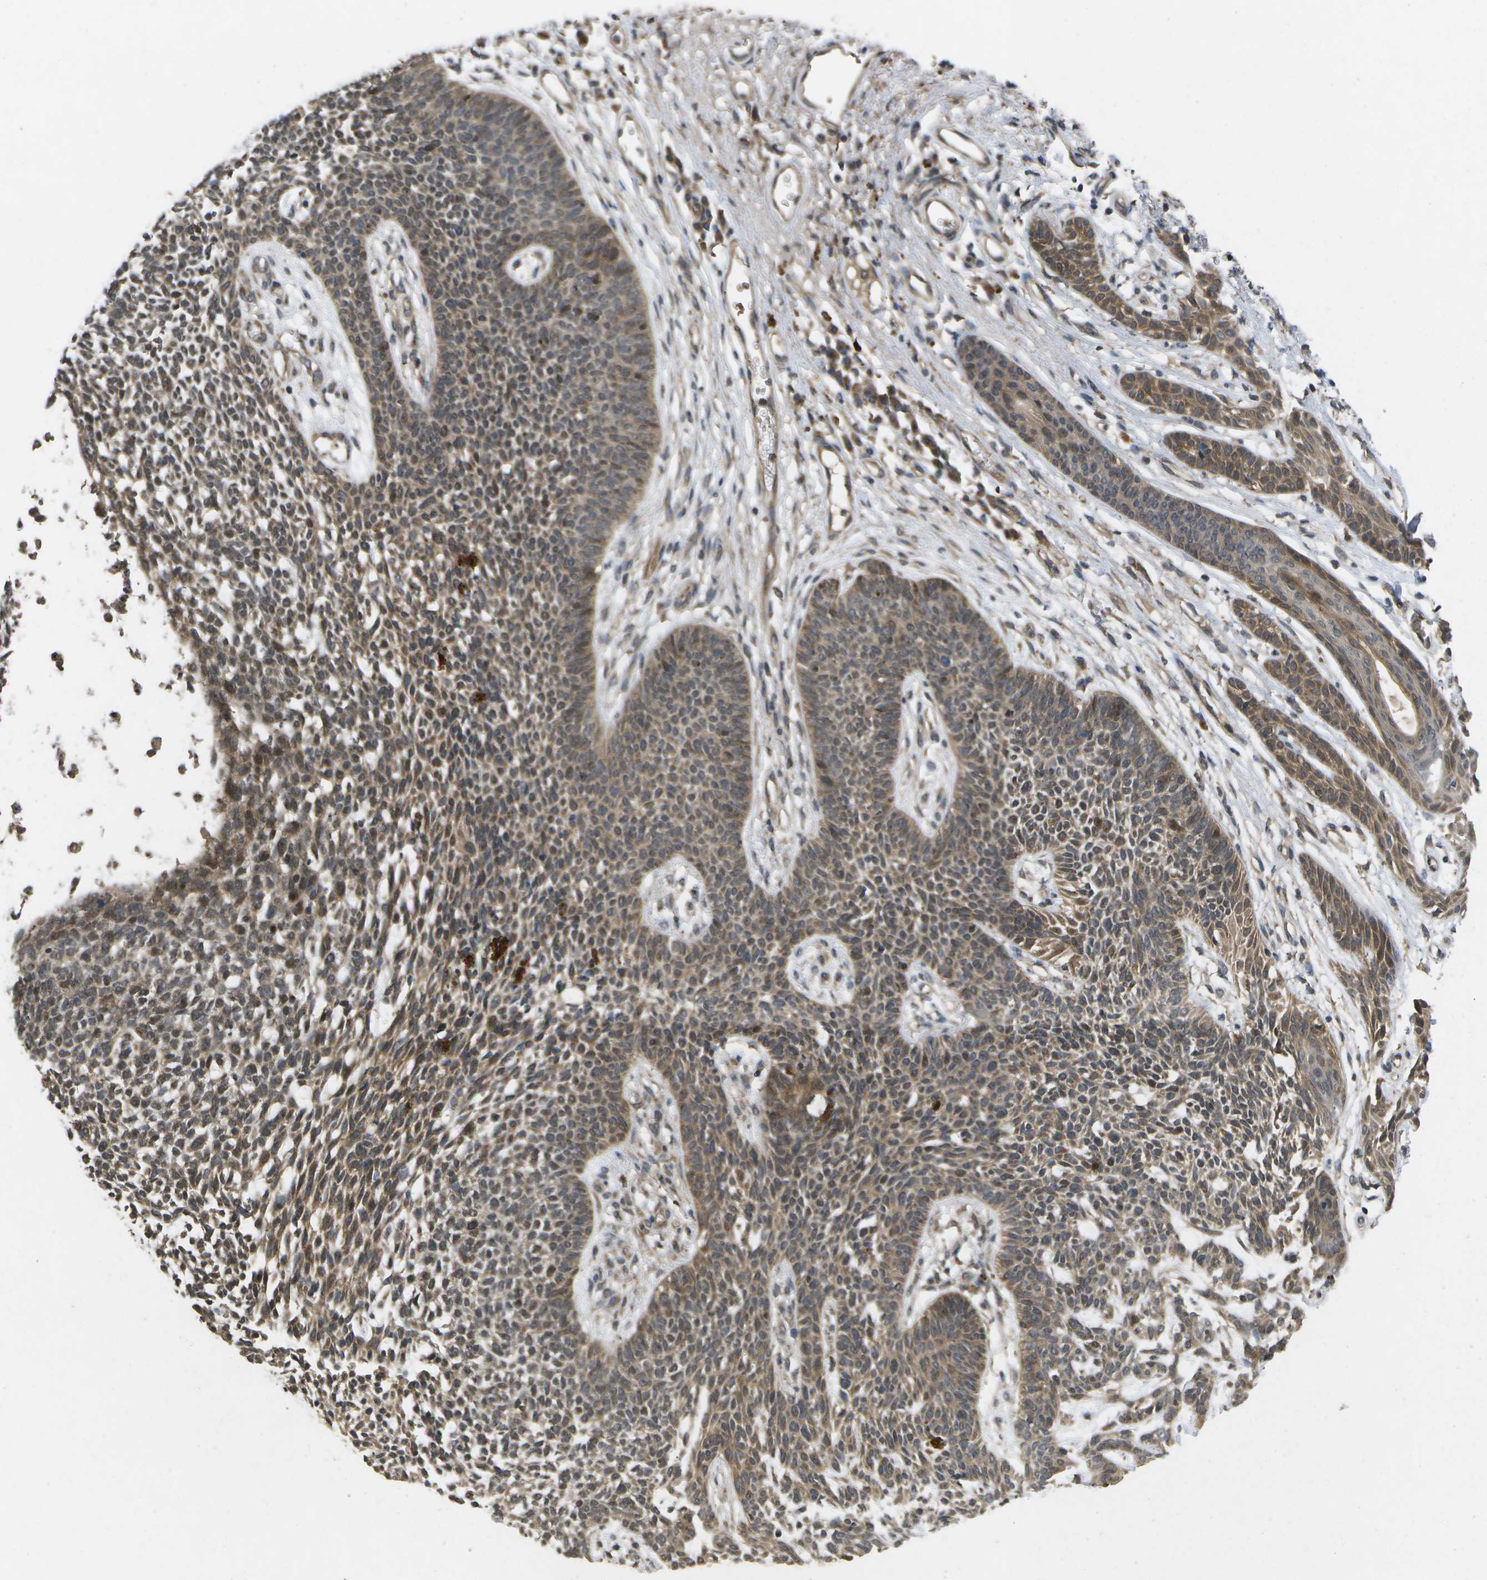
{"staining": {"intensity": "moderate", "quantity": ">75%", "location": "cytoplasmic/membranous"}, "tissue": "skin cancer", "cell_type": "Tumor cells", "image_type": "cancer", "snomed": [{"axis": "morphology", "description": "Basal cell carcinoma"}, {"axis": "topography", "description": "Skin"}], "caption": "Immunohistochemical staining of human basal cell carcinoma (skin) displays medium levels of moderate cytoplasmic/membranous expression in about >75% of tumor cells. Using DAB (3,3'-diaminobenzidine) (brown) and hematoxylin (blue) stains, captured at high magnification using brightfield microscopy.", "gene": "ALAS1", "patient": {"sex": "female", "age": 84}}